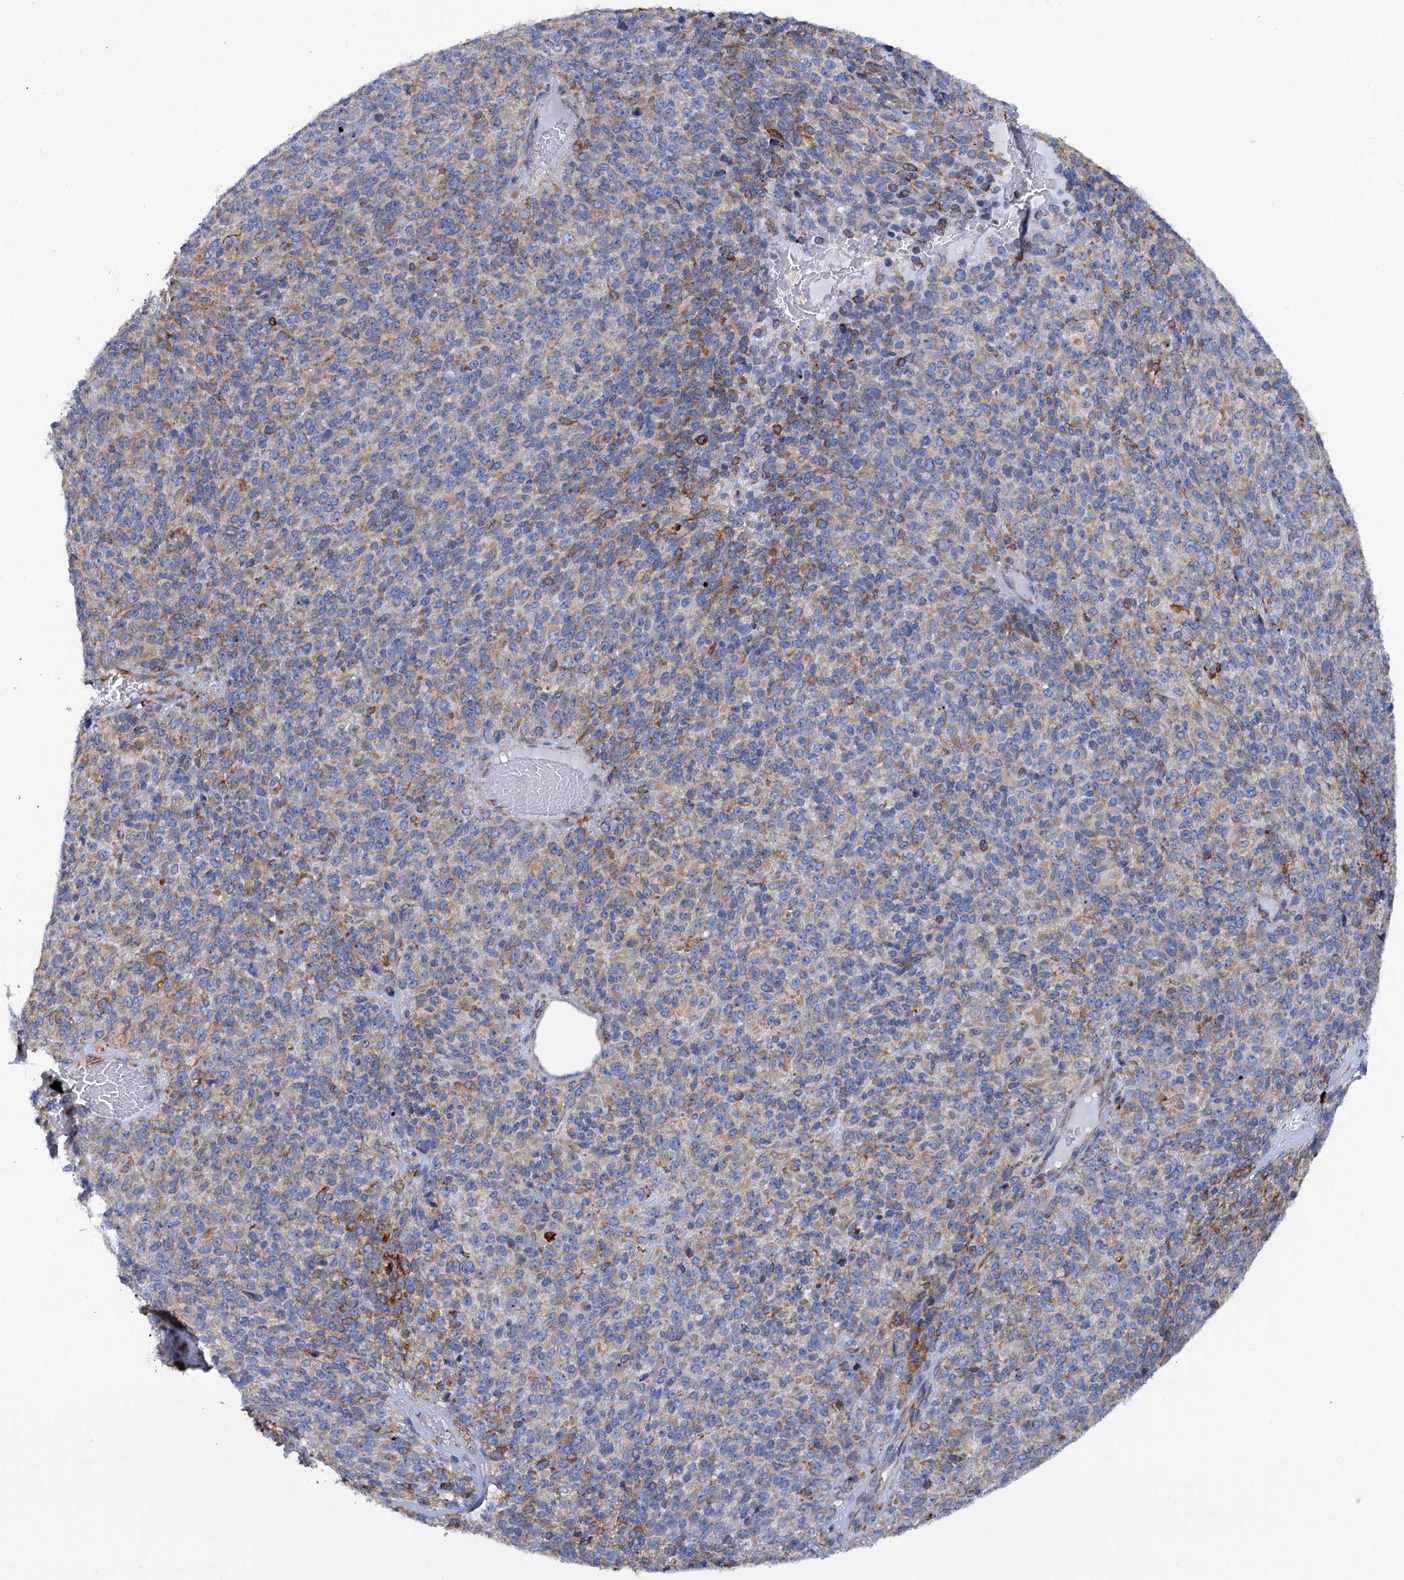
{"staining": {"intensity": "moderate", "quantity": "25%-75%", "location": "cytoplasmic/membranous"}, "tissue": "melanoma", "cell_type": "Tumor cells", "image_type": "cancer", "snomed": [{"axis": "morphology", "description": "Malignant melanoma, Metastatic site"}, {"axis": "topography", "description": "Brain"}], "caption": "Malignant melanoma (metastatic site) stained with DAB (3,3'-diaminobenzidine) immunohistochemistry (IHC) shows medium levels of moderate cytoplasmic/membranous staining in about 25%-75% of tumor cells.", "gene": "SHE", "patient": {"sex": "female", "age": 56}}